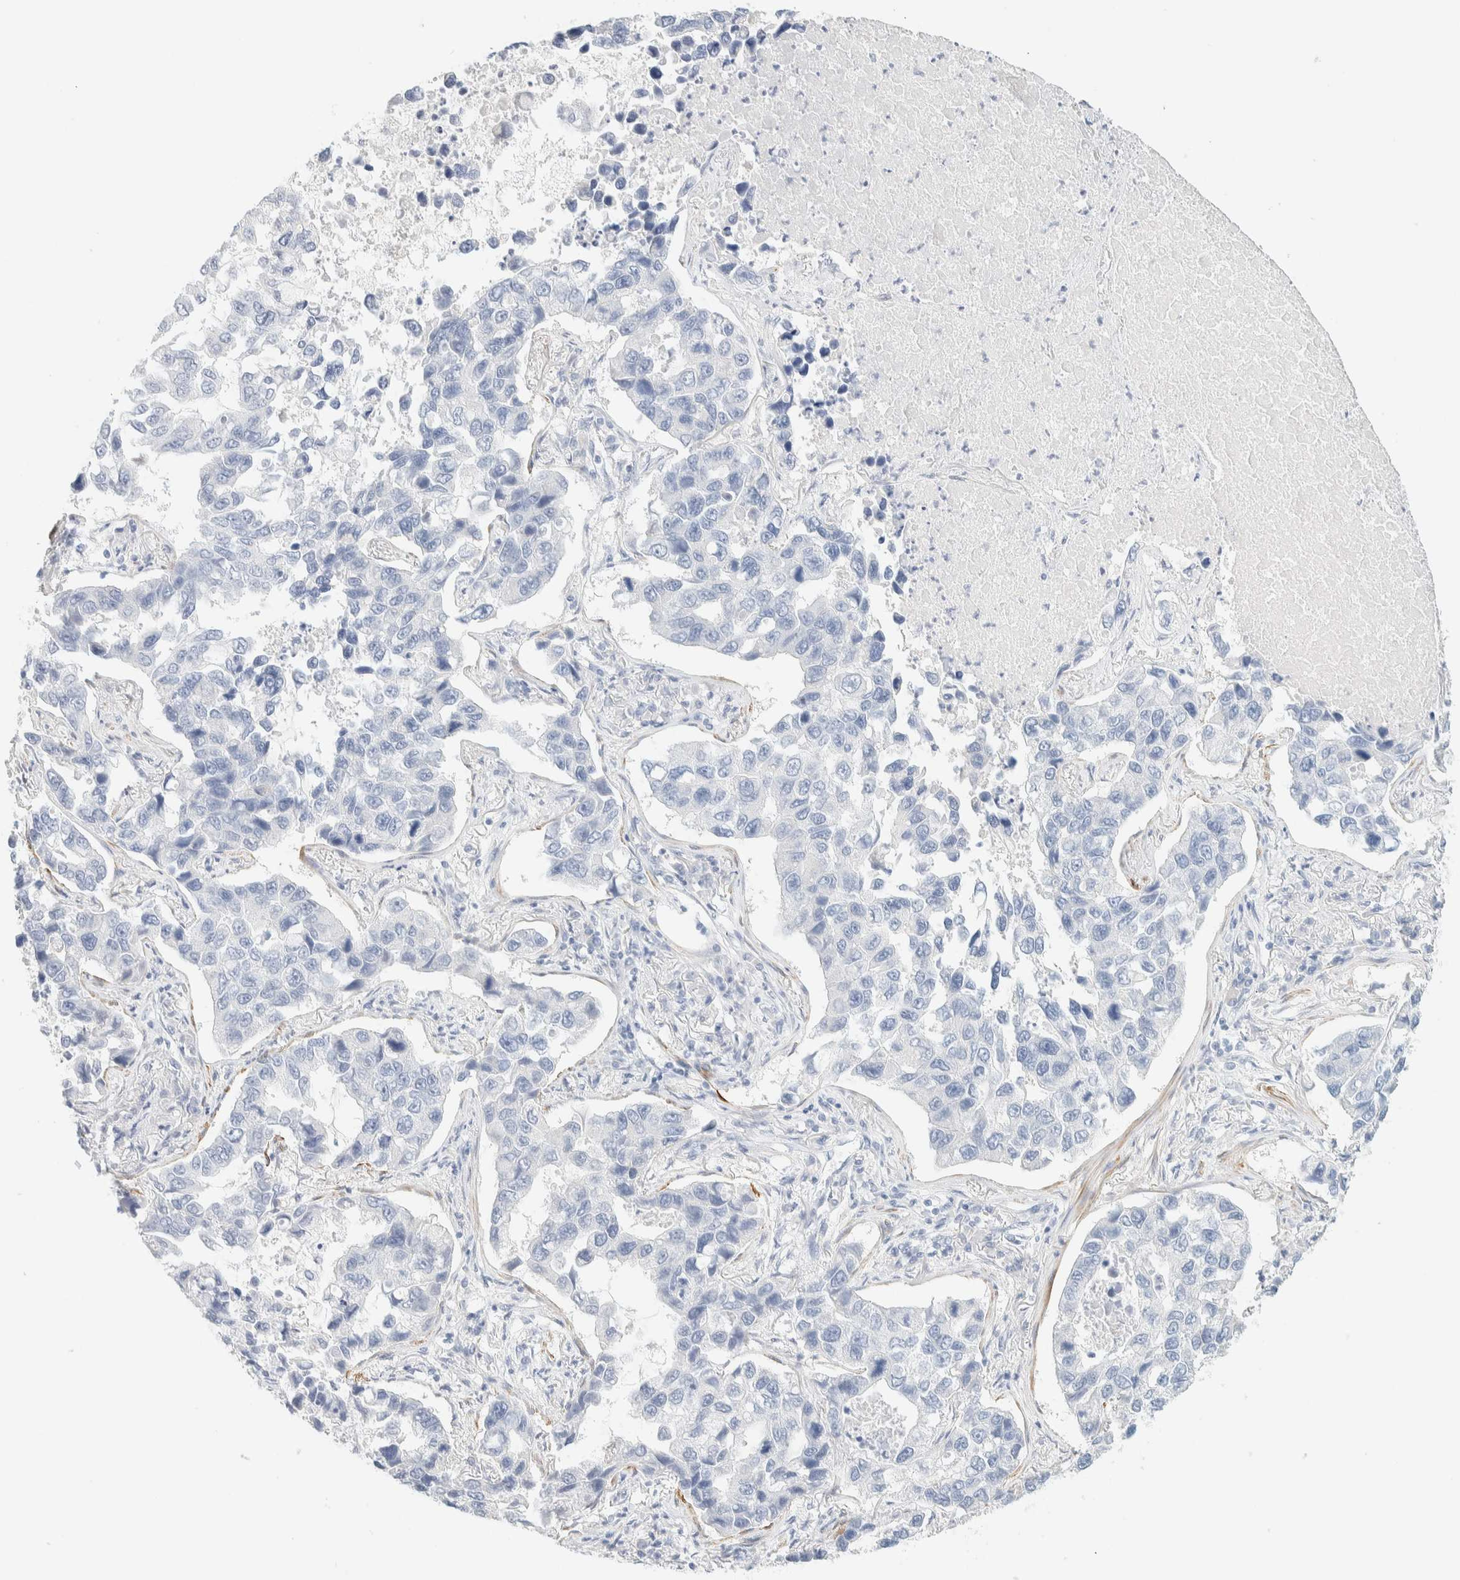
{"staining": {"intensity": "negative", "quantity": "none", "location": "none"}, "tissue": "lung cancer", "cell_type": "Tumor cells", "image_type": "cancer", "snomed": [{"axis": "morphology", "description": "Adenocarcinoma, NOS"}, {"axis": "topography", "description": "Lung"}], "caption": "A photomicrograph of lung cancer stained for a protein demonstrates no brown staining in tumor cells.", "gene": "AFMID", "patient": {"sex": "male", "age": 64}}